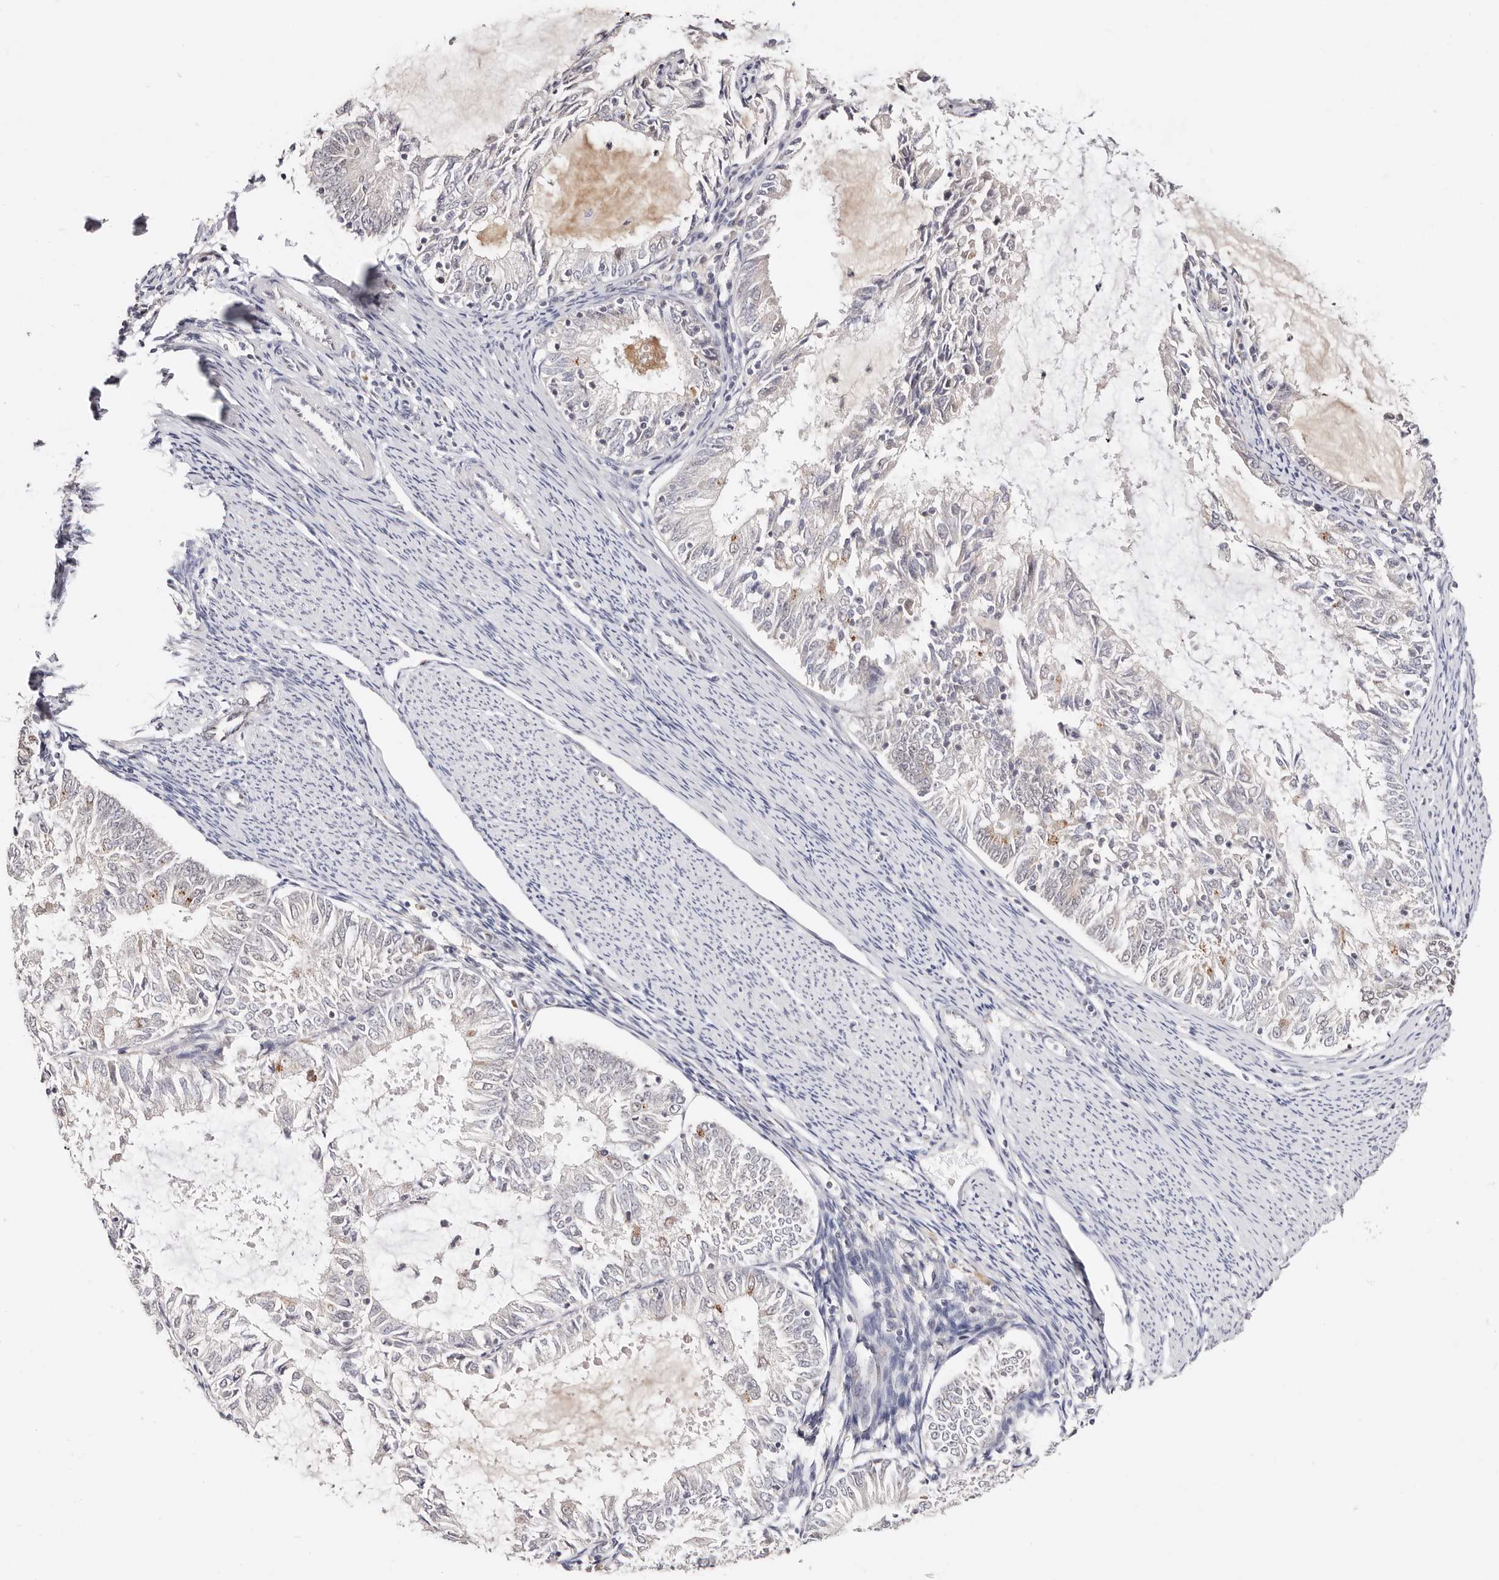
{"staining": {"intensity": "negative", "quantity": "none", "location": "none"}, "tissue": "endometrial cancer", "cell_type": "Tumor cells", "image_type": "cancer", "snomed": [{"axis": "morphology", "description": "Adenocarcinoma, NOS"}, {"axis": "topography", "description": "Endometrium"}], "caption": "The image shows no significant staining in tumor cells of endometrial adenocarcinoma.", "gene": "VIPAS39", "patient": {"sex": "female", "age": 57}}